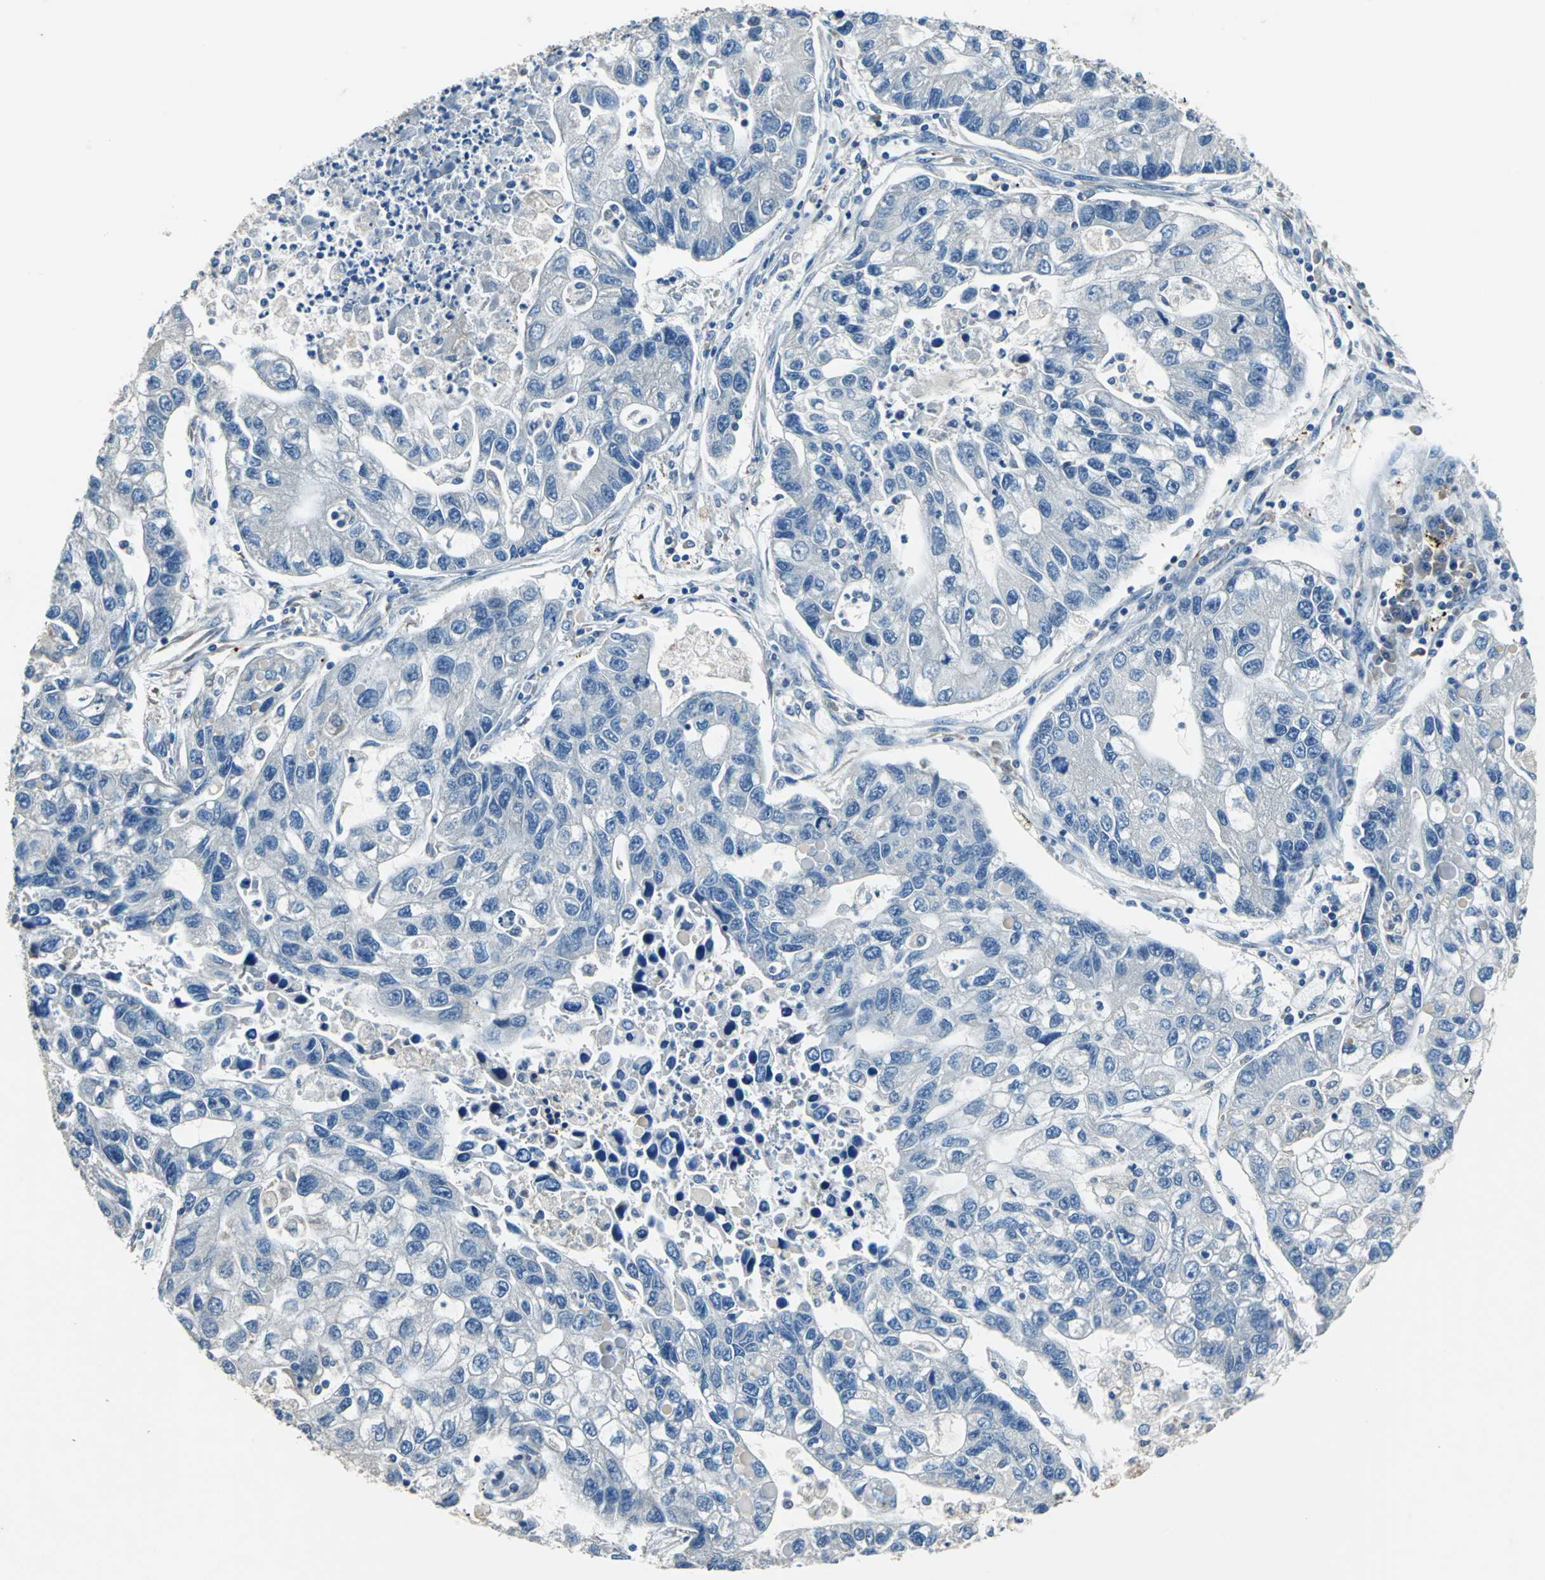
{"staining": {"intensity": "negative", "quantity": "none", "location": "none"}, "tissue": "lung cancer", "cell_type": "Tumor cells", "image_type": "cancer", "snomed": [{"axis": "morphology", "description": "Adenocarcinoma, NOS"}, {"axis": "topography", "description": "Lung"}], "caption": "This is an immunohistochemistry (IHC) histopathology image of lung cancer. There is no positivity in tumor cells.", "gene": "PRKCA", "patient": {"sex": "female", "age": 51}}